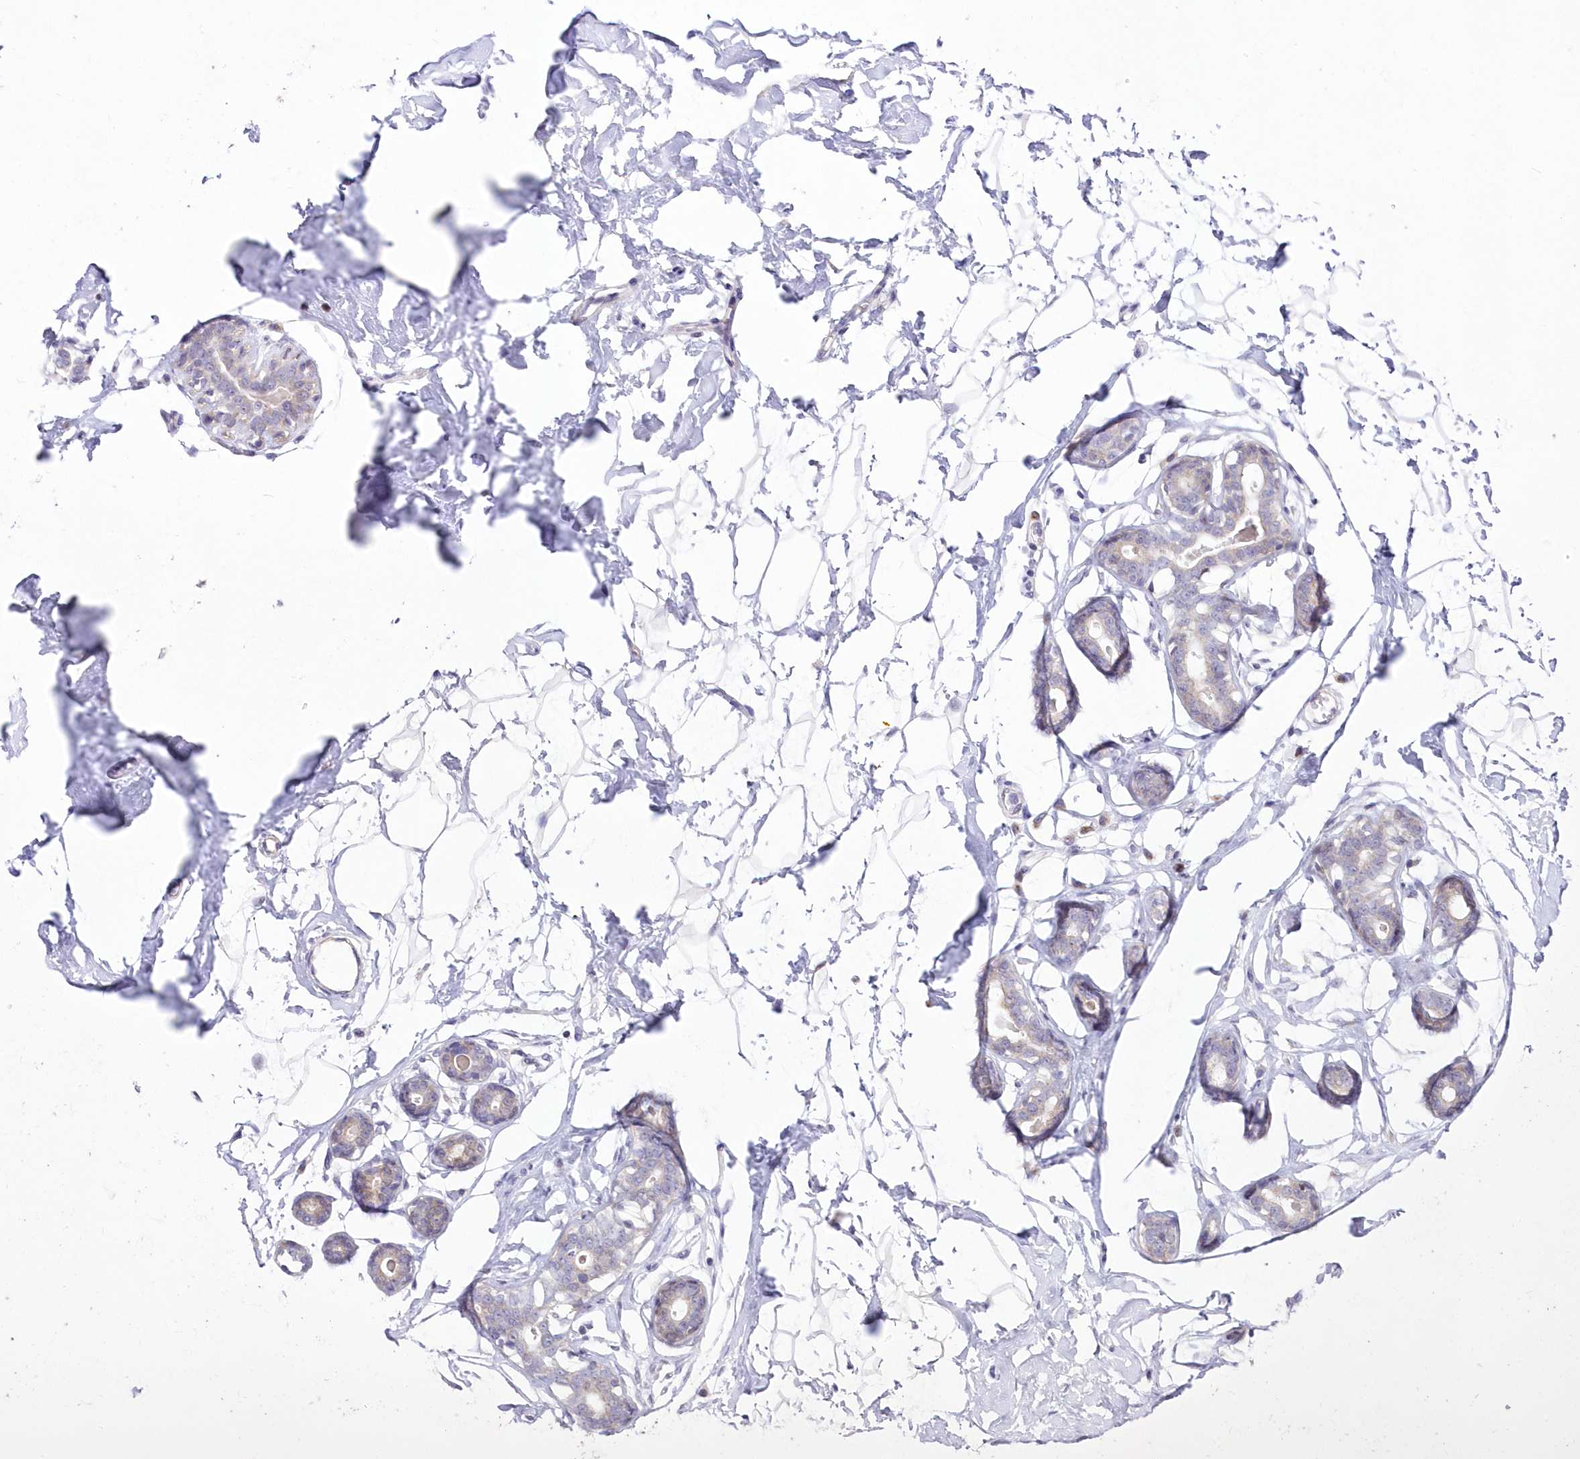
{"staining": {"intensity": "negative", "quantity": "none", "location": "none"}, "tissue": "breast", "cell_type": "Adipocytes", "image_type": "normal", "snomed": [{"axis": "morphology", "description": "Normal tissue, NOS"}, {"axis": "morphology", "description": "Adenoma, NOS"}, {"axis": "topography", "description": "Breast"}], "caption": "This is a image of IHC staining of benign breast, which shows no positivity in adipocytes. (Immunohistochemistry (ihc), brightfield microscopy, high magnification).", "gene": "FAM241B", "patient": {"sex": "female", "age": 23}}